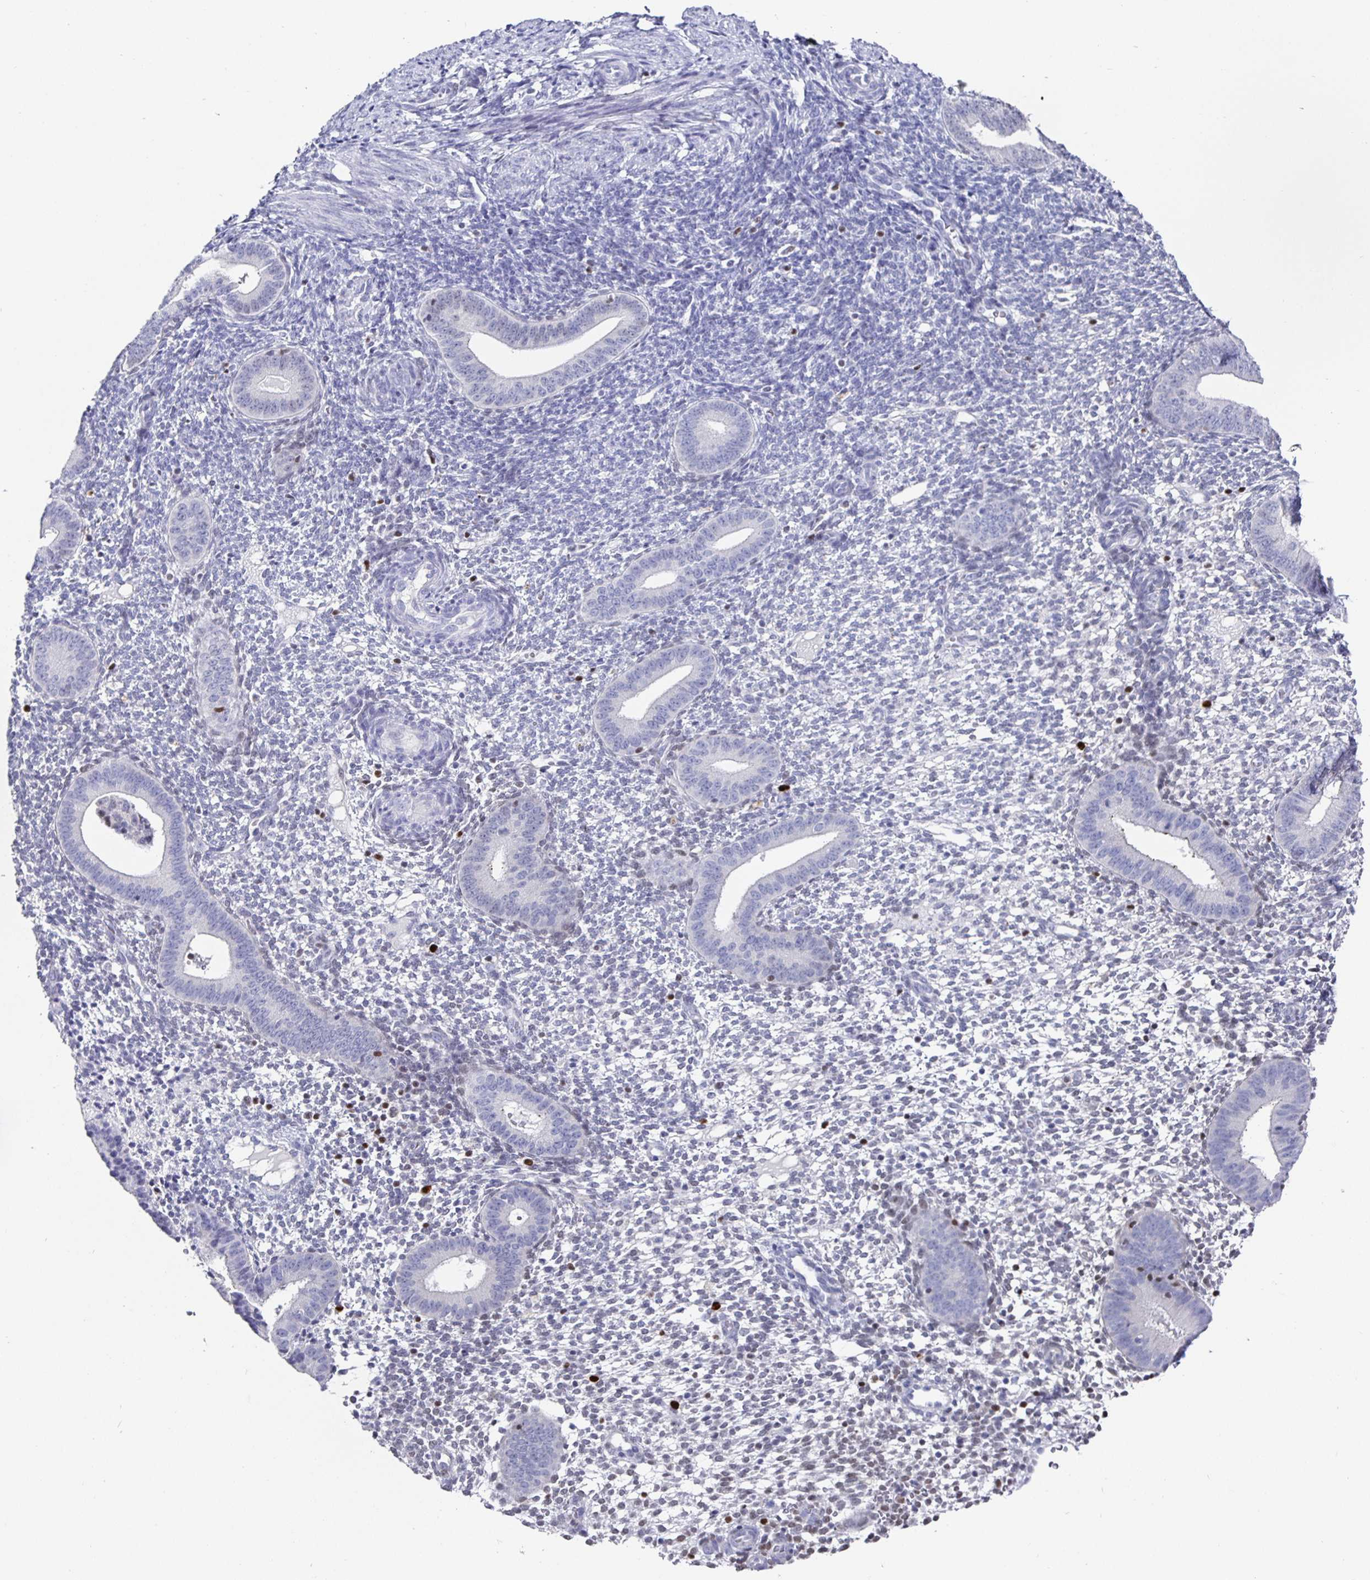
{"staining": {"intensity": "negative", "quantity": "none", "location": "none"}, "tissue": "endometrium", "cell_type": "Cells in endometrial stroma", "image_type": "normal", "snomed": [{"axis": "morphology", "description": "Normal tissue, NOS"}, {"axis": "topography", "description": "Endometrium"}], "caption": "IHC photomicrograph of unremarkable endometrium stained for a protein (brown), which reveals no positivity in cells in endometrial stroma.", "gene": "RUNX2", "patient": {"sex": "female", "age": 40}}